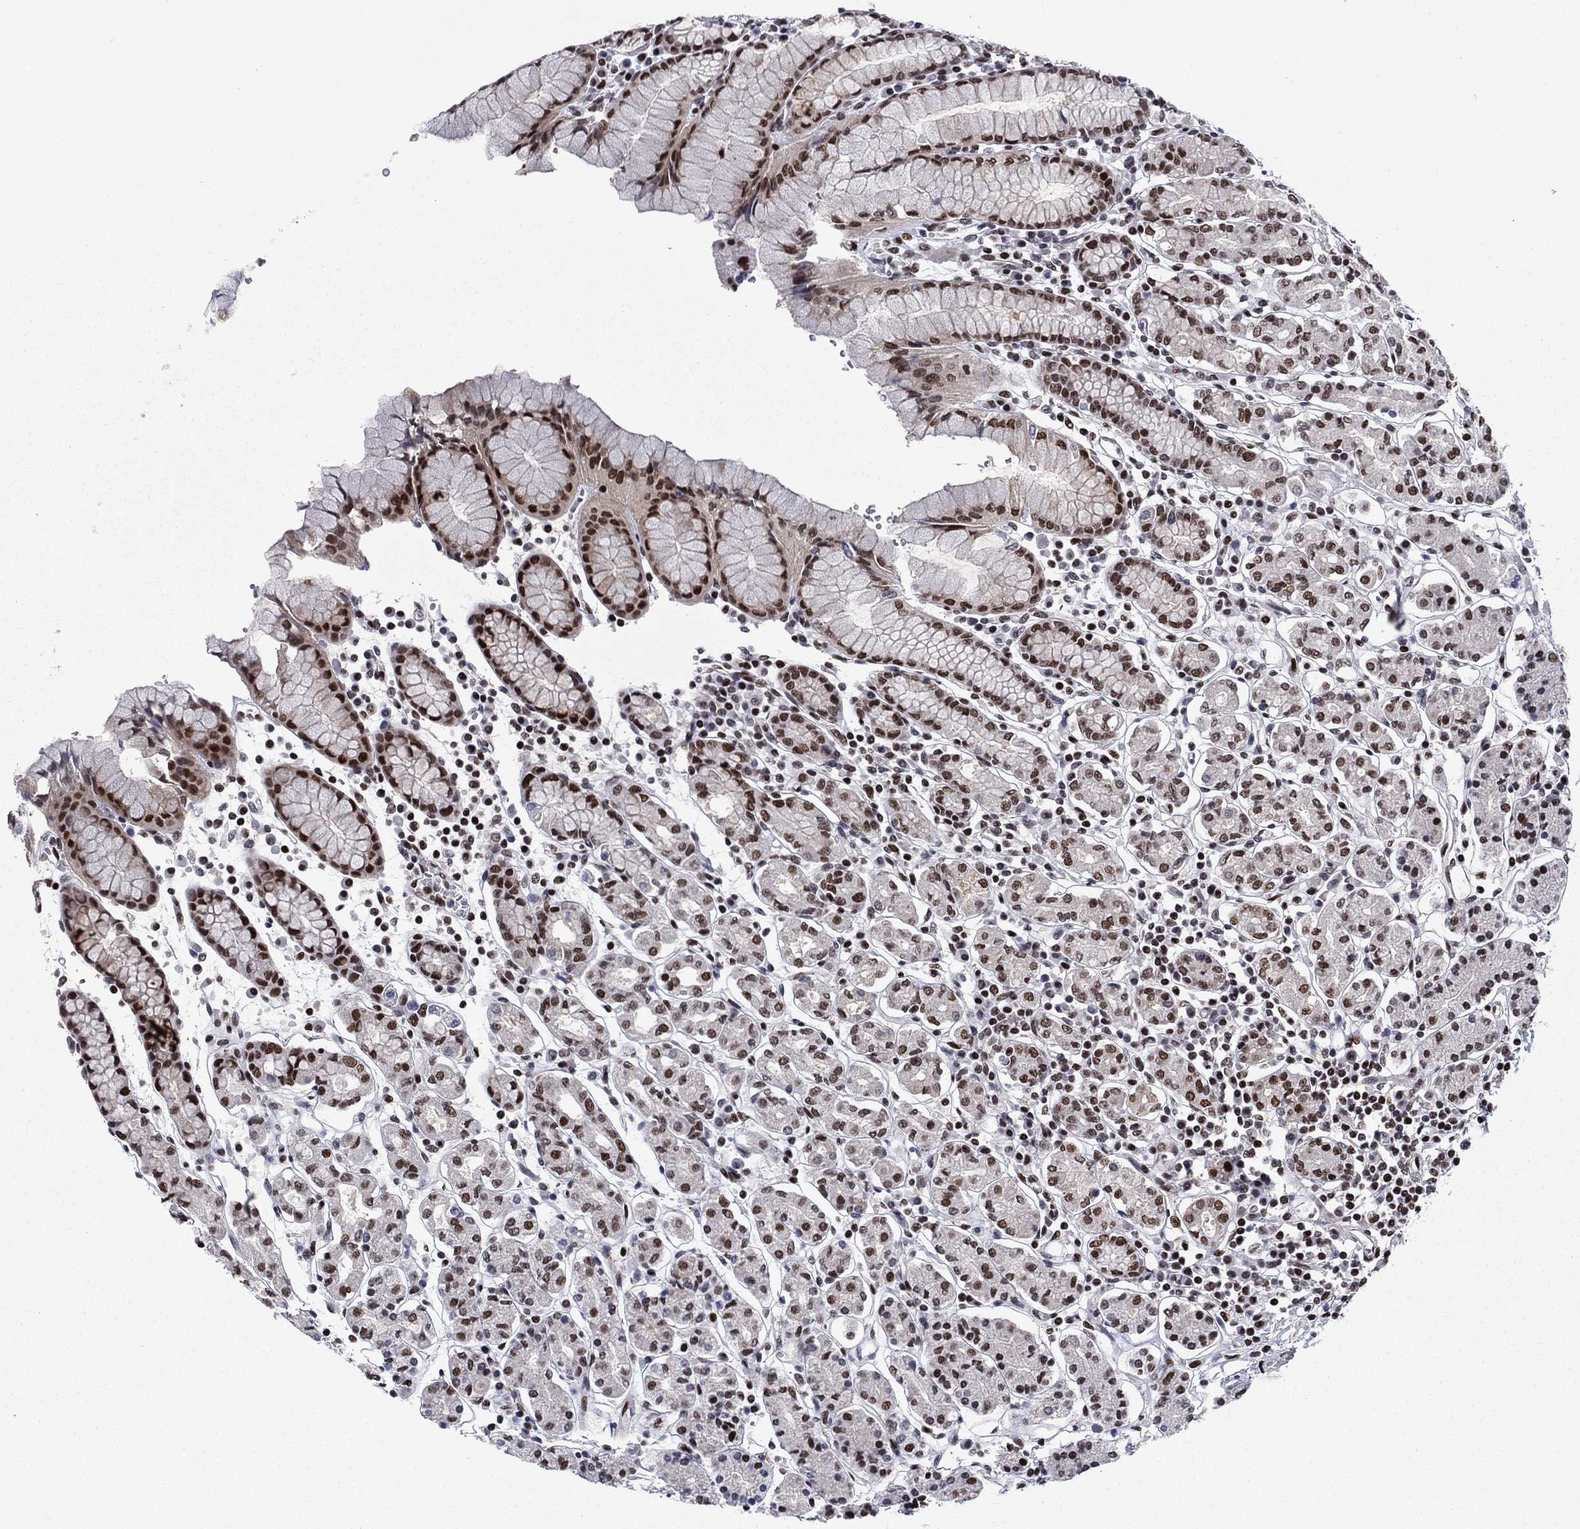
{"staining": {"intensity": "strong", "quantity": ">75%", "location": "nuclear"}, "tissue": "stomach", "cell_type": "Glandular cells", "image_type": "normal", "snomed": [{"axis": "morphology", "description": "Normal tissue, NOS"}, {"axis": "topography", "description": "Stomach, upper"}, {"axis": "topography", "description": "Stomach"}], "caption": "The photomicrograph demonstrates a brown stain indicating the presence of a protein in the nuclear of glandular cells in stomach. Nuclei are stained in blue.", "gene": "RPRD1B", "patient": {"sex": "male", "age": 62}}